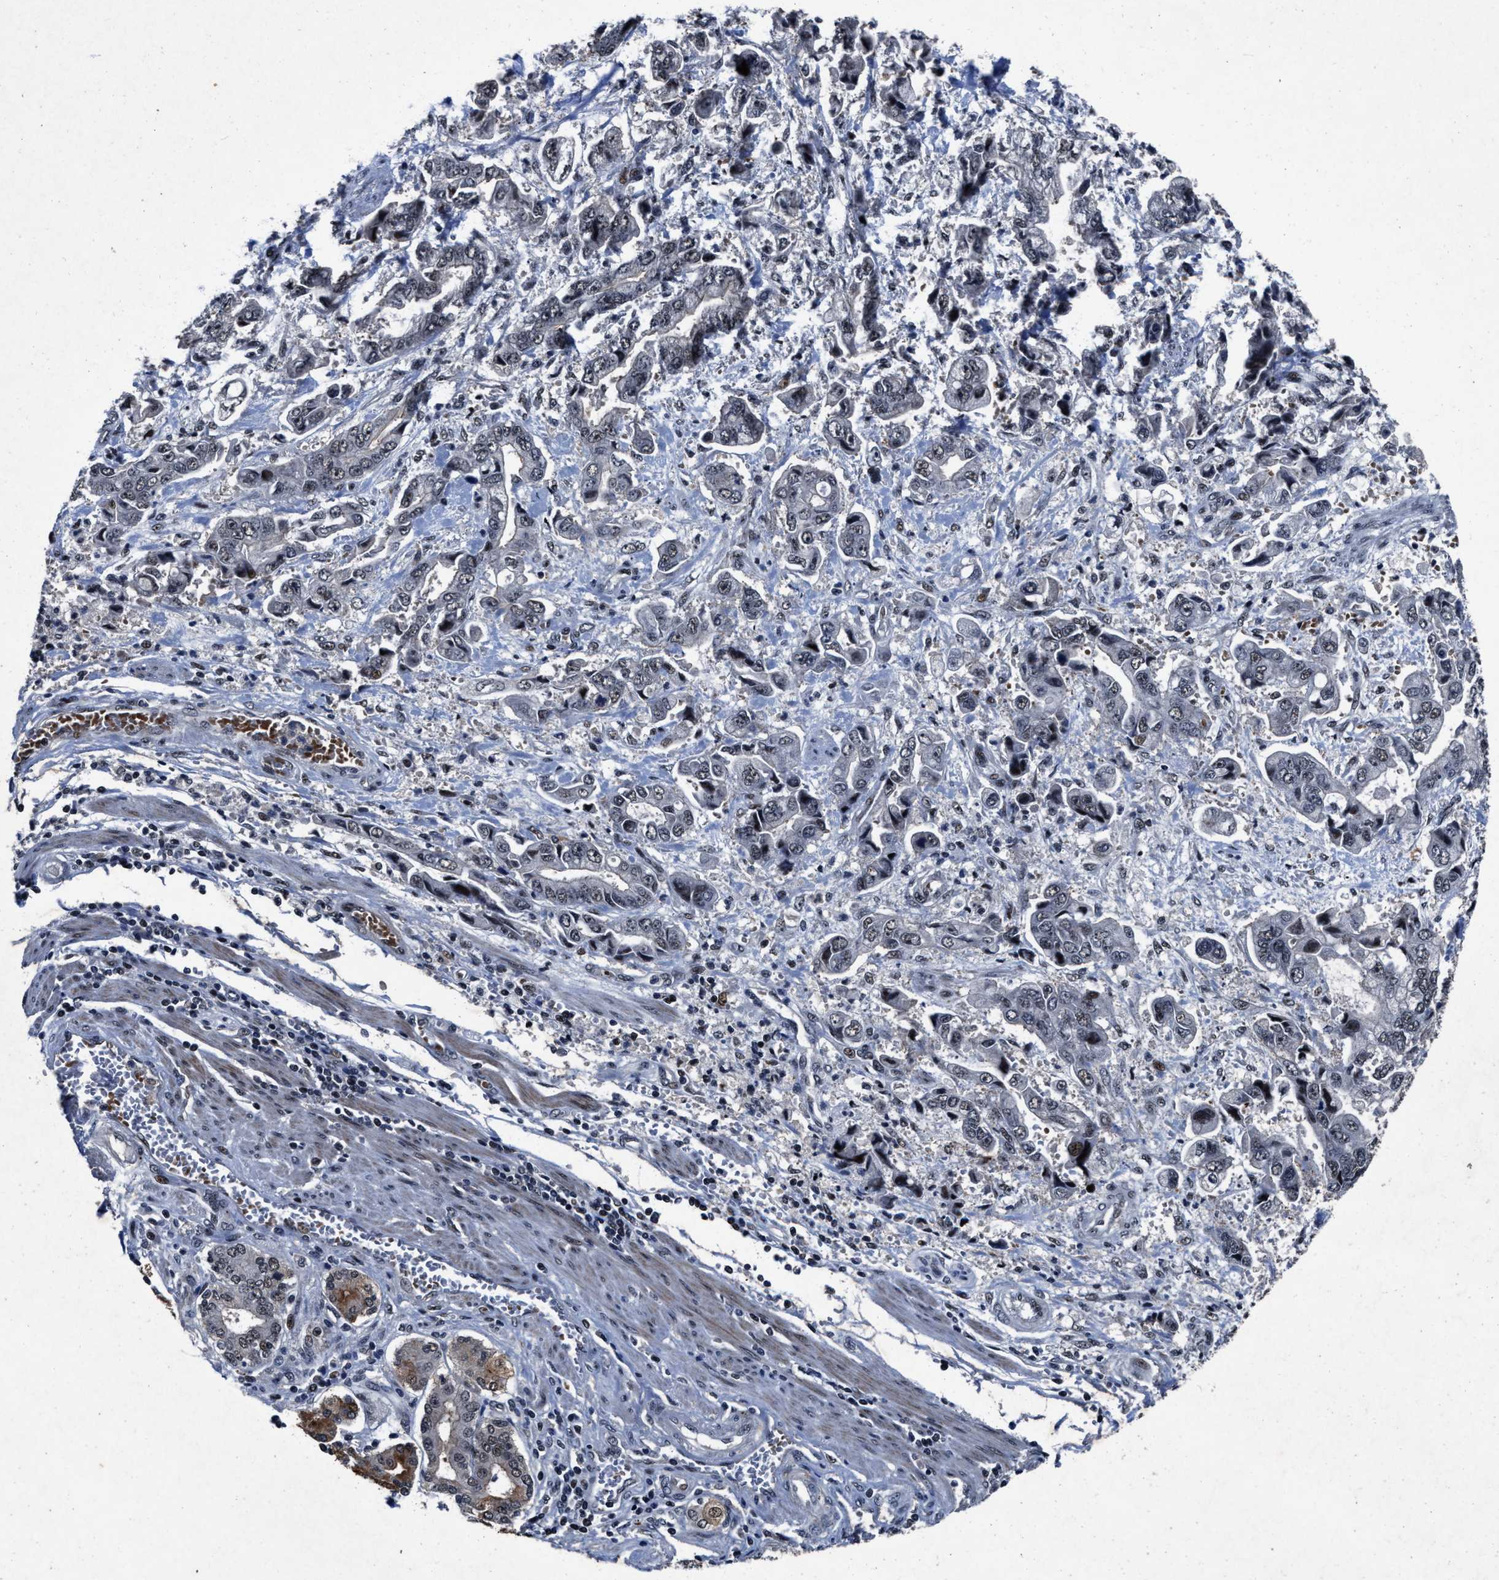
{"staining": {"intensity": "negative", "quantity": "none", "location": "none"}, "tissue": "stomach cancer", "cell_type": "Tumor cells", "image_type": "cancer", "snomed": [{"axis": "morphology", "description": "Normal tissue, NOS"}, {"axis": "morphology", "description": "Adenocarcinoma, NOS"}, {"axis": "topography", "description": "Stomach"}], "caption": "A high-resolution image shows immunohistochemistry staining of adenocarcinoma (stomach), which exhibits no significant positivity in tumor cells.", "gene": "ZNF233", "patient": {"sex": "male", "age": 62}}